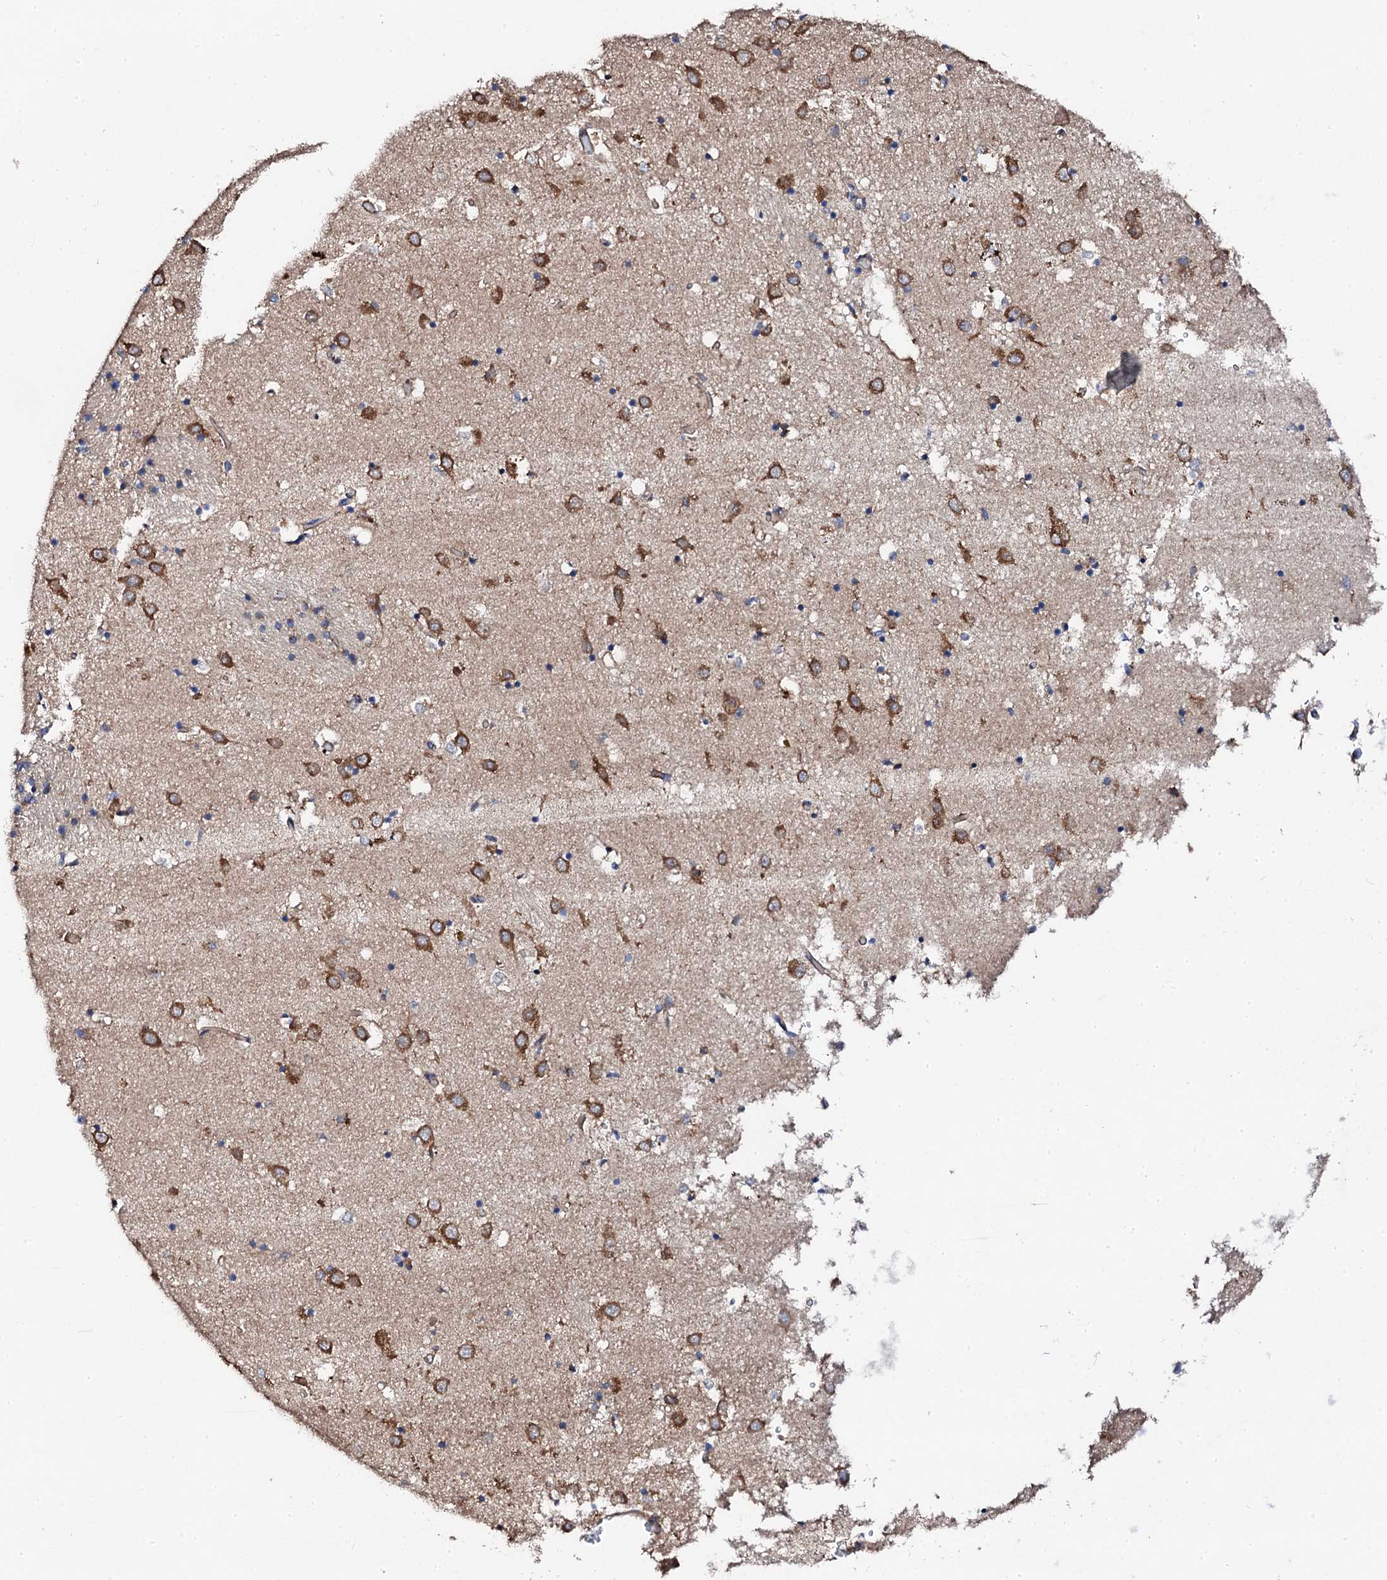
{"staining": {"intensity": "moderate", "quantity": "<25%", "location": "cytoplasmic/membranous"}, "tissue": "caudate", "cell_type": "Glial cells", "image_type": "normal", "snomed": [{"axis": "morphology", "description": "Normal tissue, NOS"}, {"axis": "topography", "description": "Lateral ventricle wall"}], "caption": "This micrograph exhibits immunohistochemistry (IHC) staining of unremarkable caudate, with low moderate cytoplasmic/membranous expression in about <25% of glial cells.", "gene": "LIPT2", "patient": {"sex": "male", "age": 70}}